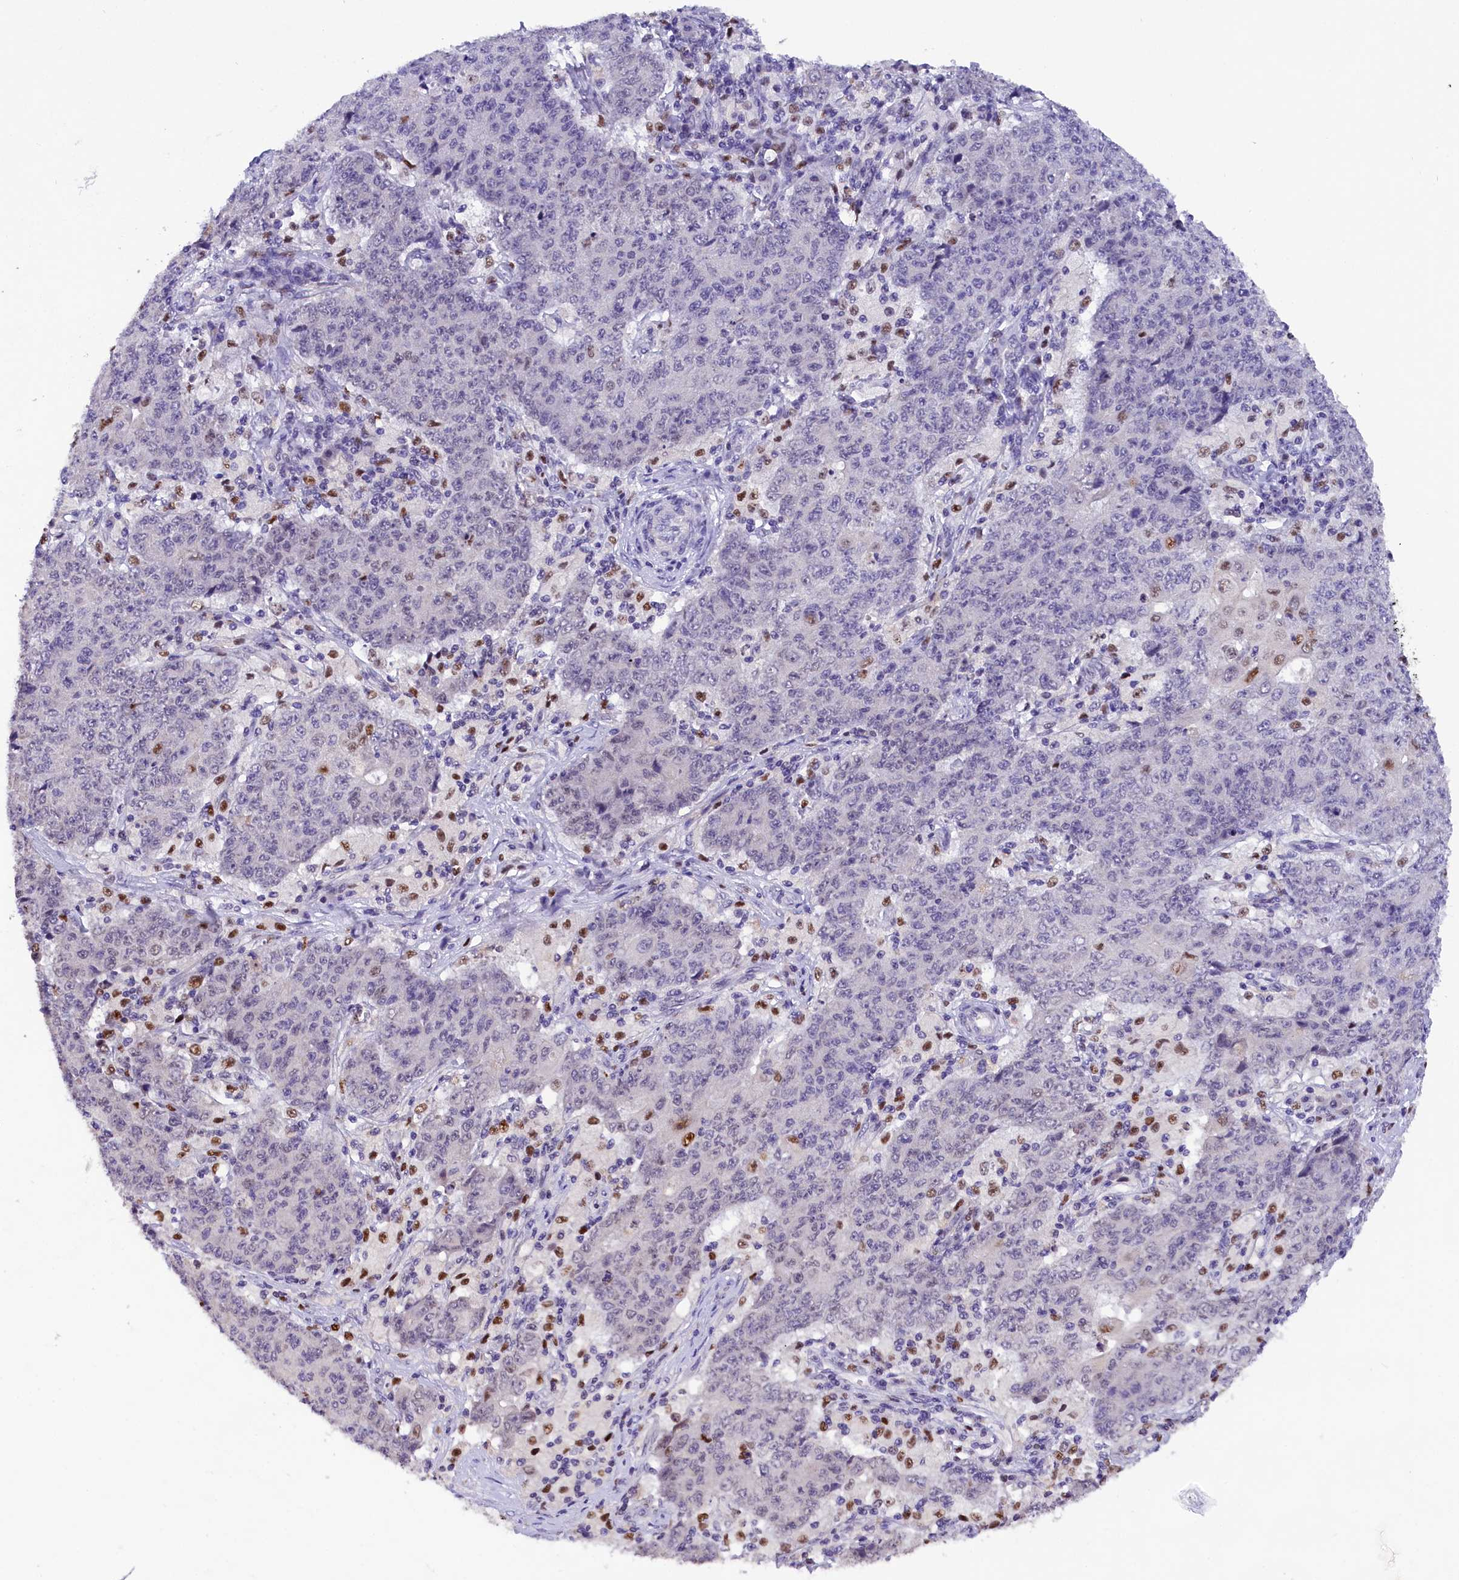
{"staining": {"intensity": "negative", "quantity": "none", "location": "none"}, "tissue": "ovarian cancer", "cell_type": "Tumor cells", "image_type": "cancer", "snomed": [{"axis": "morphology", "description": "Carcinoma, endometroid"}, {"axis": "topography", "description": "Ovary"}], "caption": "A high-resolution histopathology image shows immunohistochemistry (IHC) staining of ovarian endometroid carcinoma, which exhibits no significant staining in tumor cells. Brightfield microscopy of immunohistochemistry (IHC) stained with DAB (3,3'-diaminobenzidine) (brown) and hematoxylin (blue), captured at high magnification.", "gene": "BTBD9", "patient": {"sex": "female", "age": 42}}